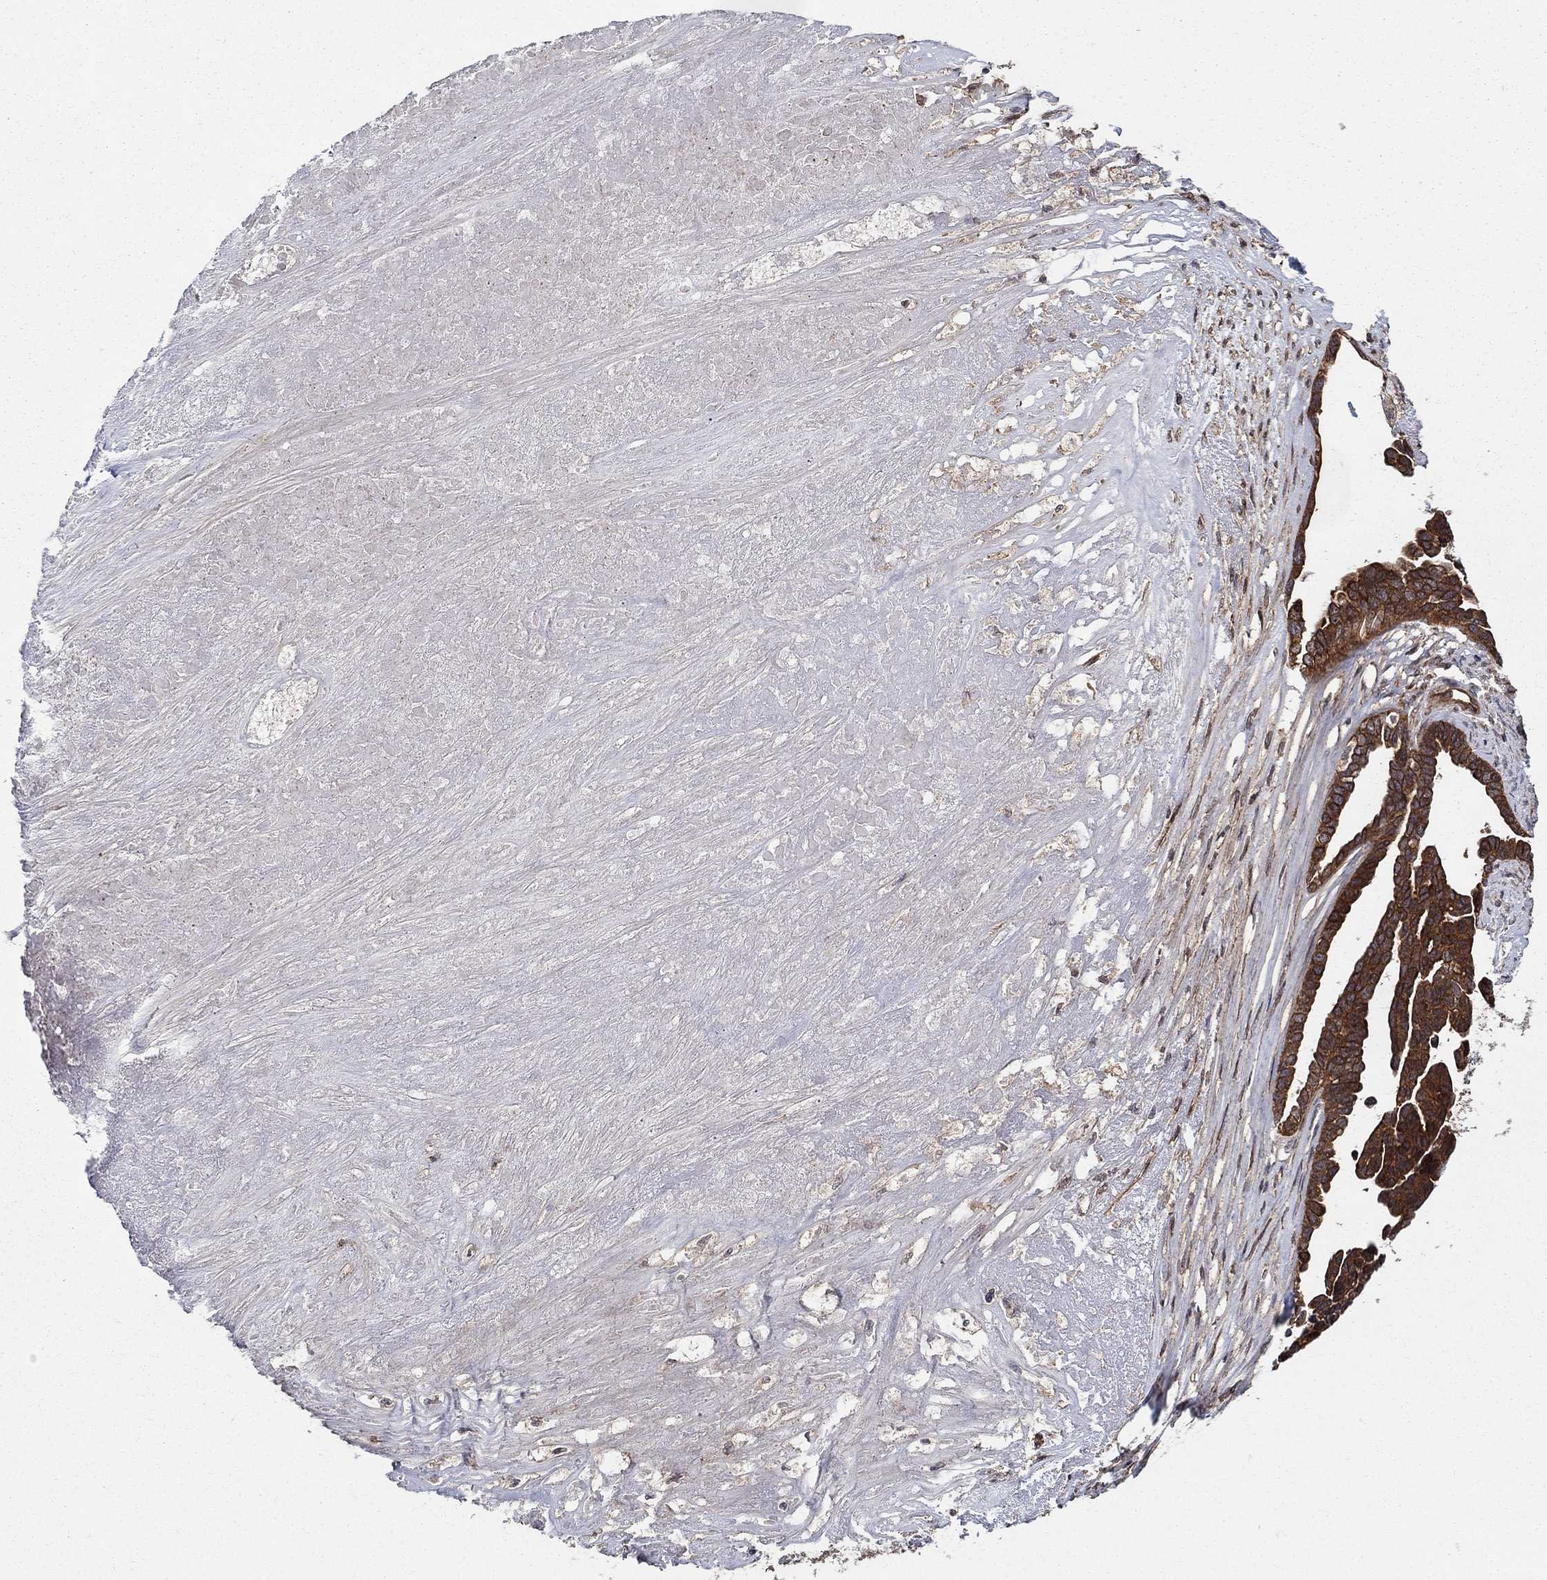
{"staining": {"intensity": "strong", "quantity": ">75%", "location": "cytoplasmic/membranous,nuclear"}, "tissue": "ovarian cancer", "cell_type": "Tumor cells", "image_type": "cancer", "snomed": [{"axis": "morphology", "description": "Cystadenocarcinoma, serous, NOS"}, {"axis": "topography", "description": "Ovary"}], "caption": "Immunohistochemistry (IHC) micrograph of ovarian serous cystadenocarcinoma stained for a protein (brown), which demonstrates high levels of strong cytoplasmic/membranous and nuclear positivity in approximately >75% of tumor cells.", "gene": "BMERB1", "patient": {"sex": "female", "age": 54}}